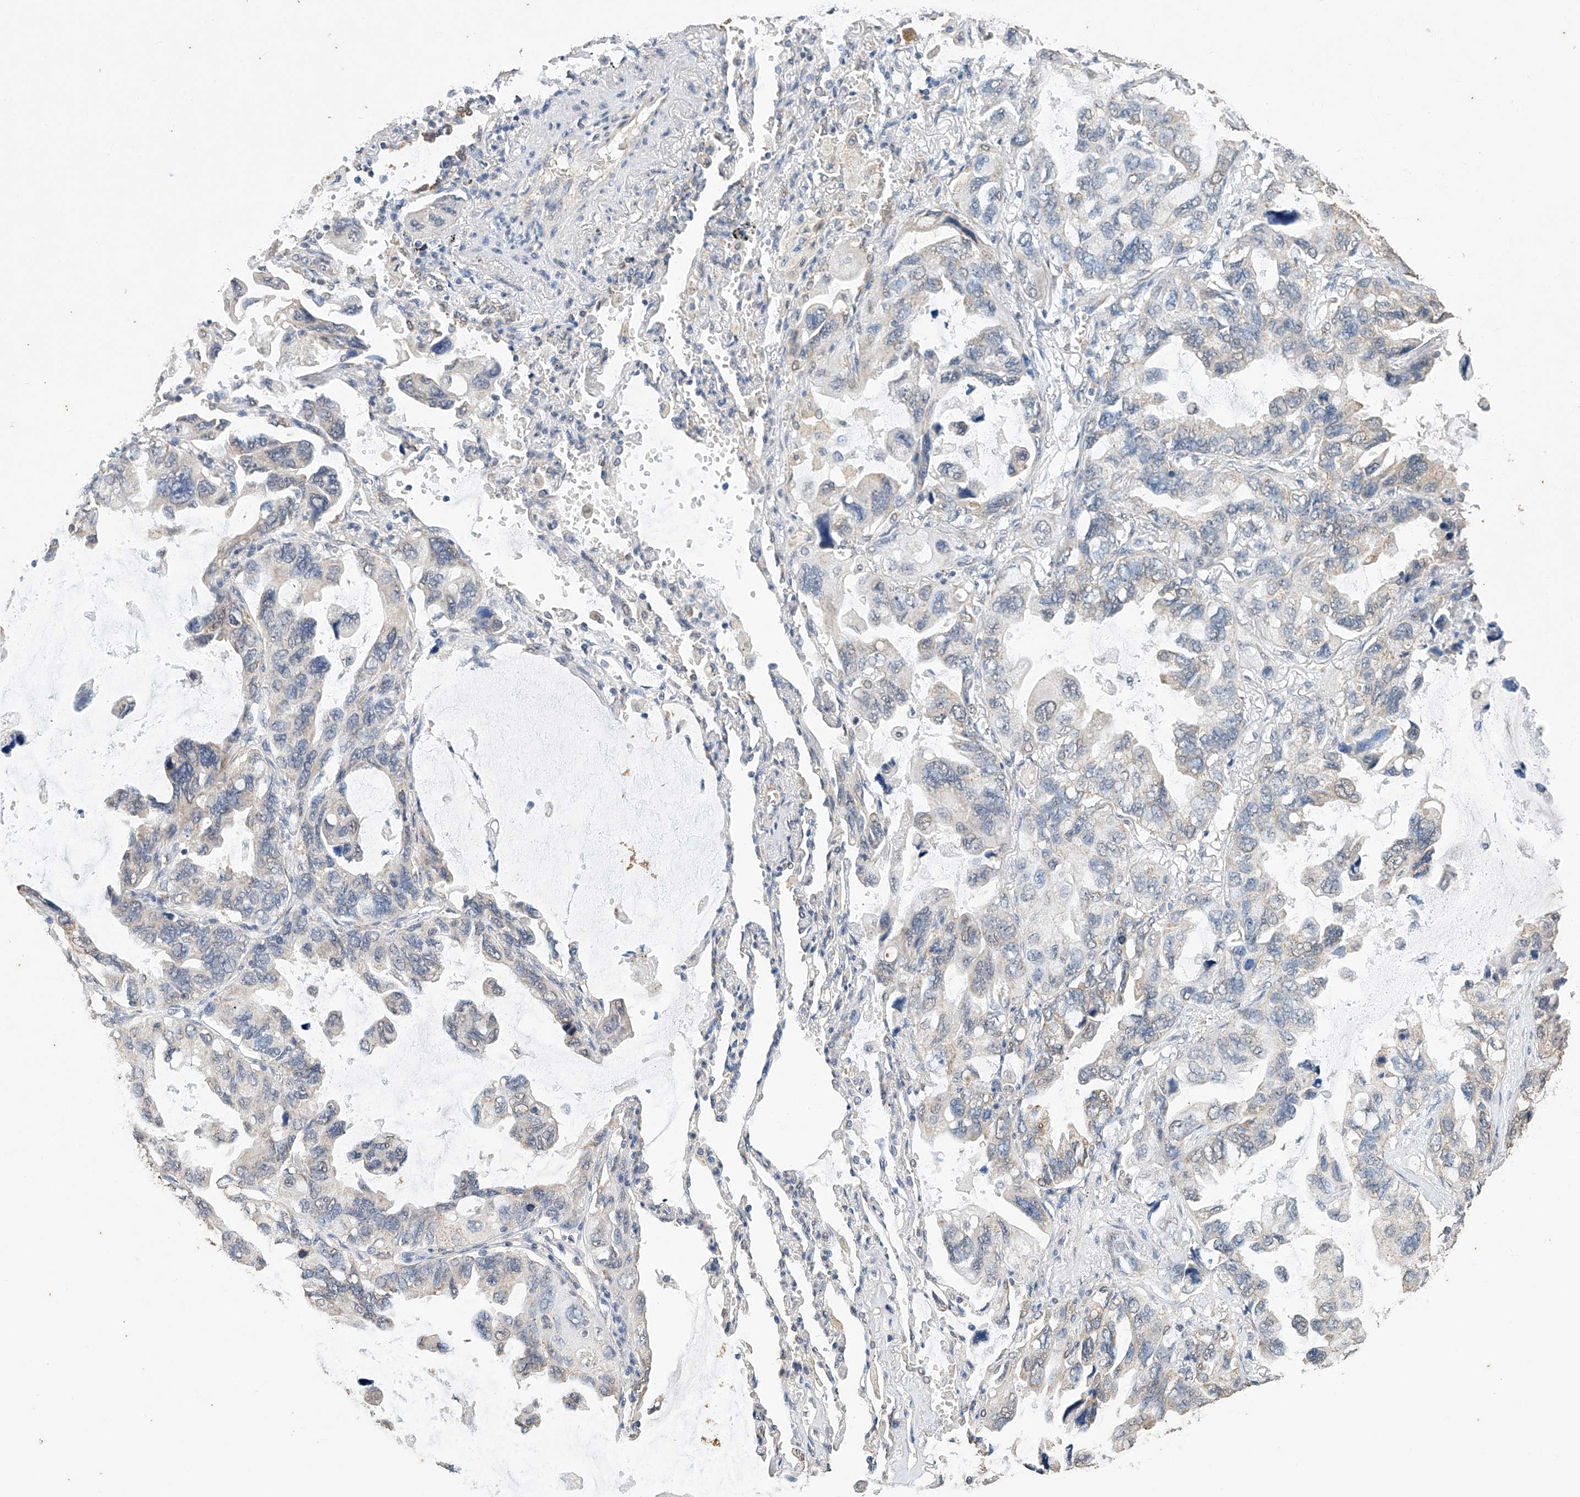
{"staining": {"intensity": "negative", "quantity": "none", "location": "none"}, "tissue": "lung cancer", "cell_type": "Tumor cells", "image_type": "cancer", "snomed": [{"axis": "morphology", "description": "Squamous cell carcinoma, NOS"}, {"axis": "topography", "description": "Lung"}], "caption": "The photomicrograph exhibits no staining of tumor cells in lung squamous cell carcinoma.", "gene": "CERS4", "patient": {"sex": "female", "age": 73}}